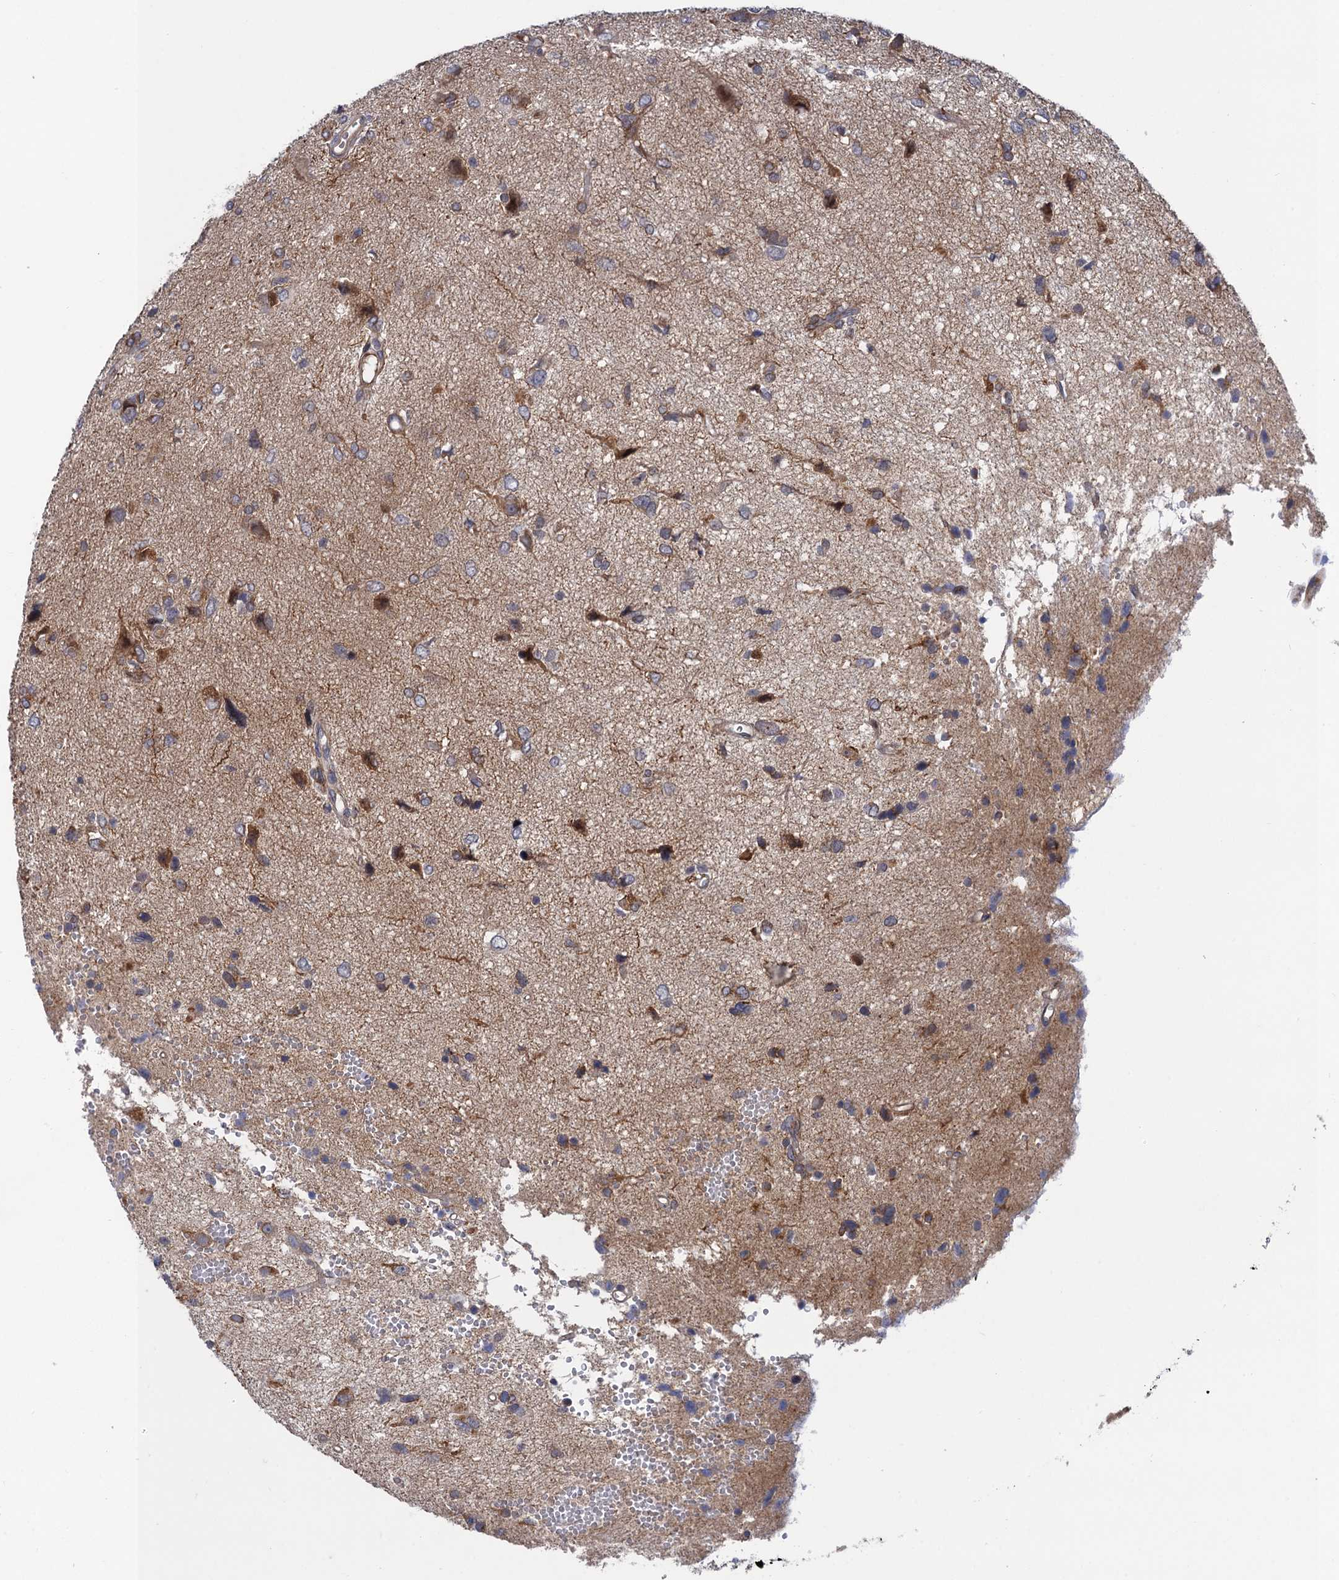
{"staining": {"intensity": "negative", "quantity": "none", "location": "none"}, "tissue": "glioma", "cell_type": "Tumor cells", "image_type": "cancer", "snomed": [{"axis": "morphology", "description": "Glioma, malignant, High grade"}, {"axis": "topography", "description": "Brain"}], "caption": "Glioma was stained to show a protein in brown. There is no significant expression in tumor cells.", "gene": "NEK8", "patient": {"sex": "female", "age": 59}}